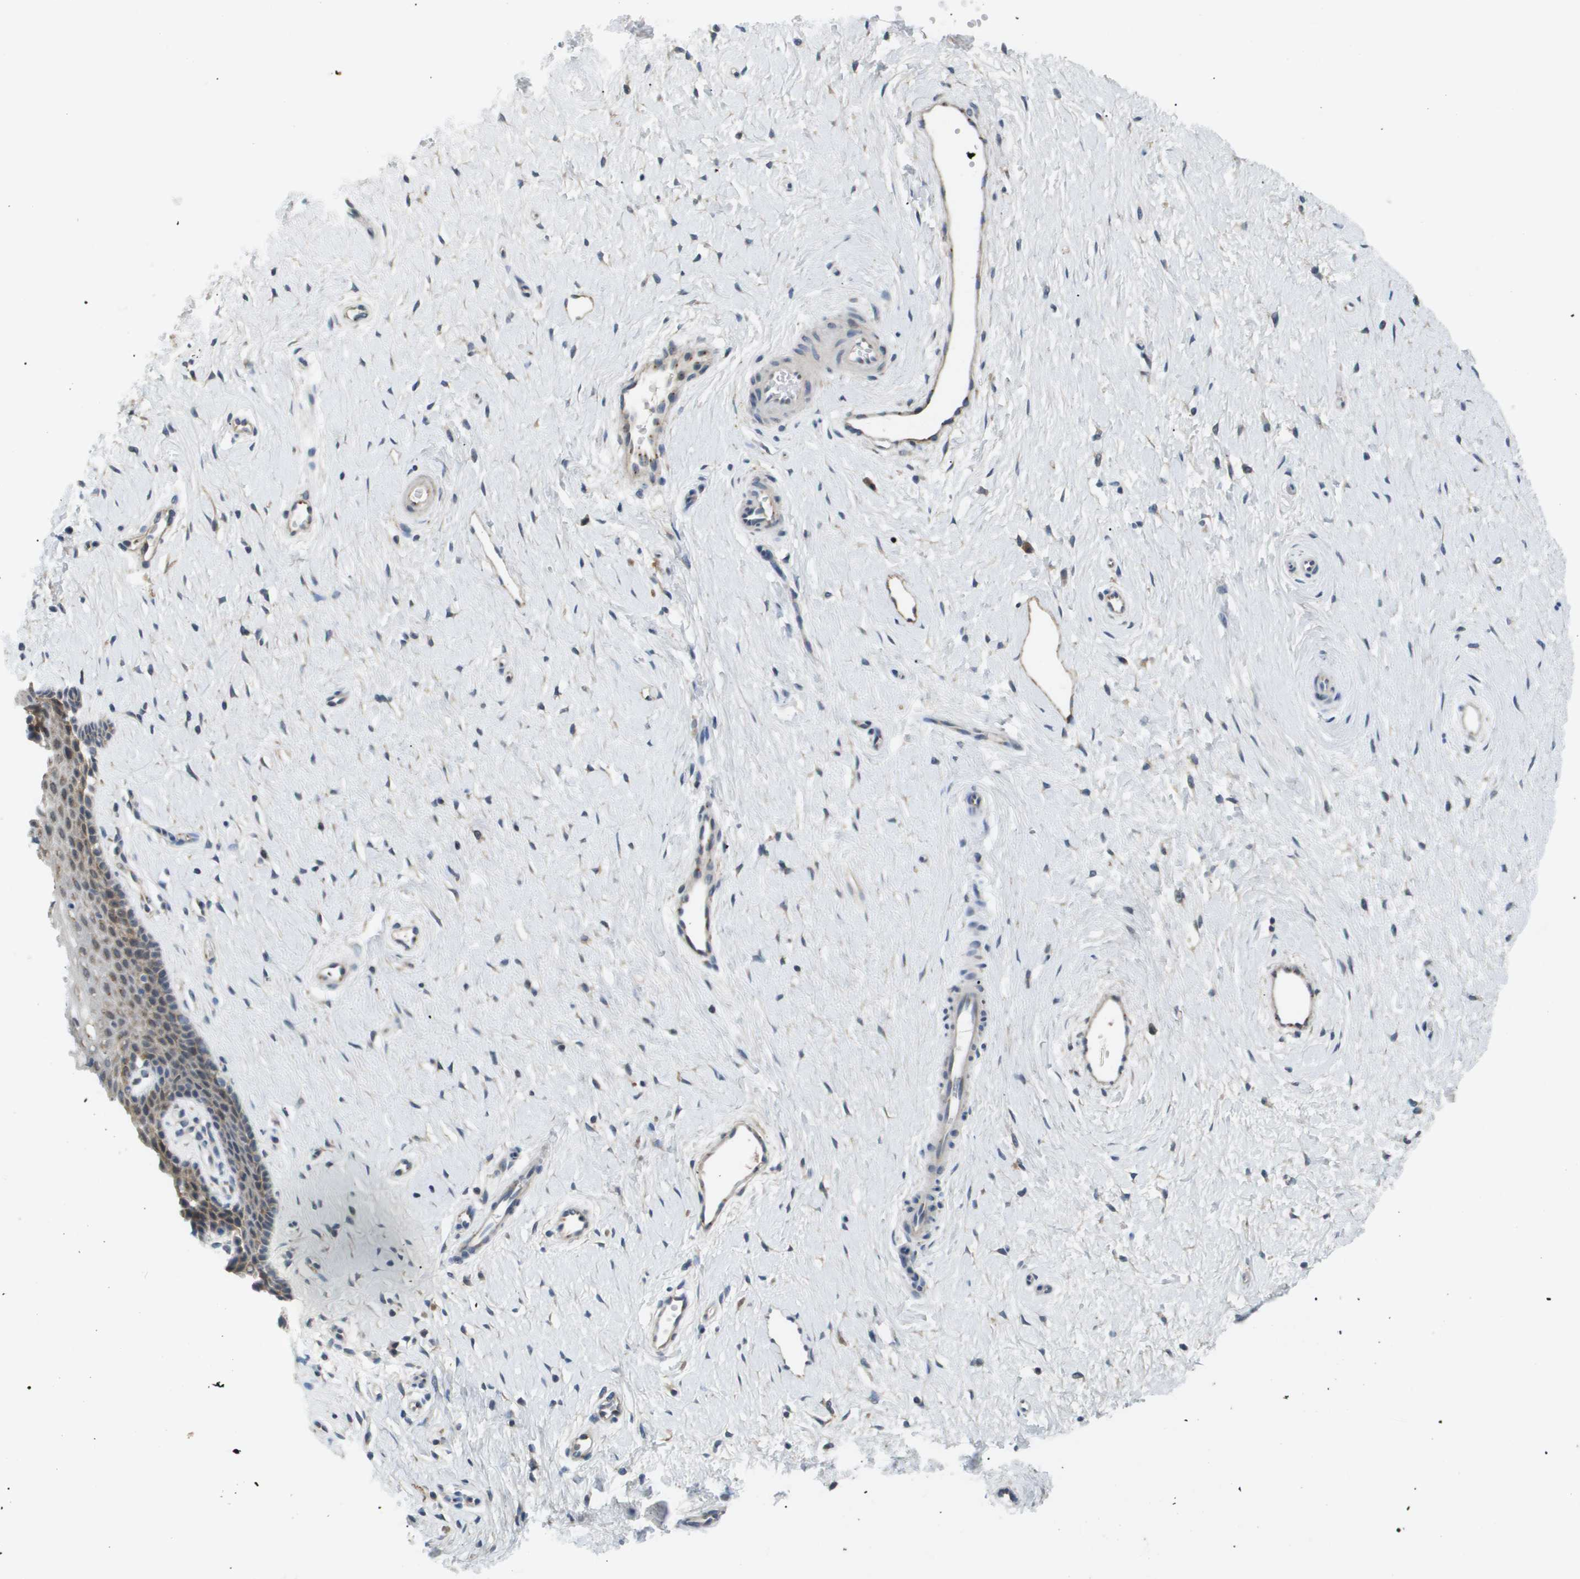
{"staining": {"intensity": "moderate", "quantity": ">75%", "location": "cytoplasmic/membranous"}, "tissue": "cervix", "cell_type": "Glandular cells", "image_type": "normal", "snomed": [{"axis": "morphology", "description": "Normal tissue, NOS"}, {"axis": "topography", "description": "Cervix"}], "caption": "Protein staining demonstrates moderate cytoplasmic/membranous staining in about >75% of glandular cells in normal cervix. (Stains: DAB in brown, nuclei in blue, Microscopy: brightfield microscopy at high magnification).", "gene": "OTUD5", "patient": {"sex": "female", "age": 39}}